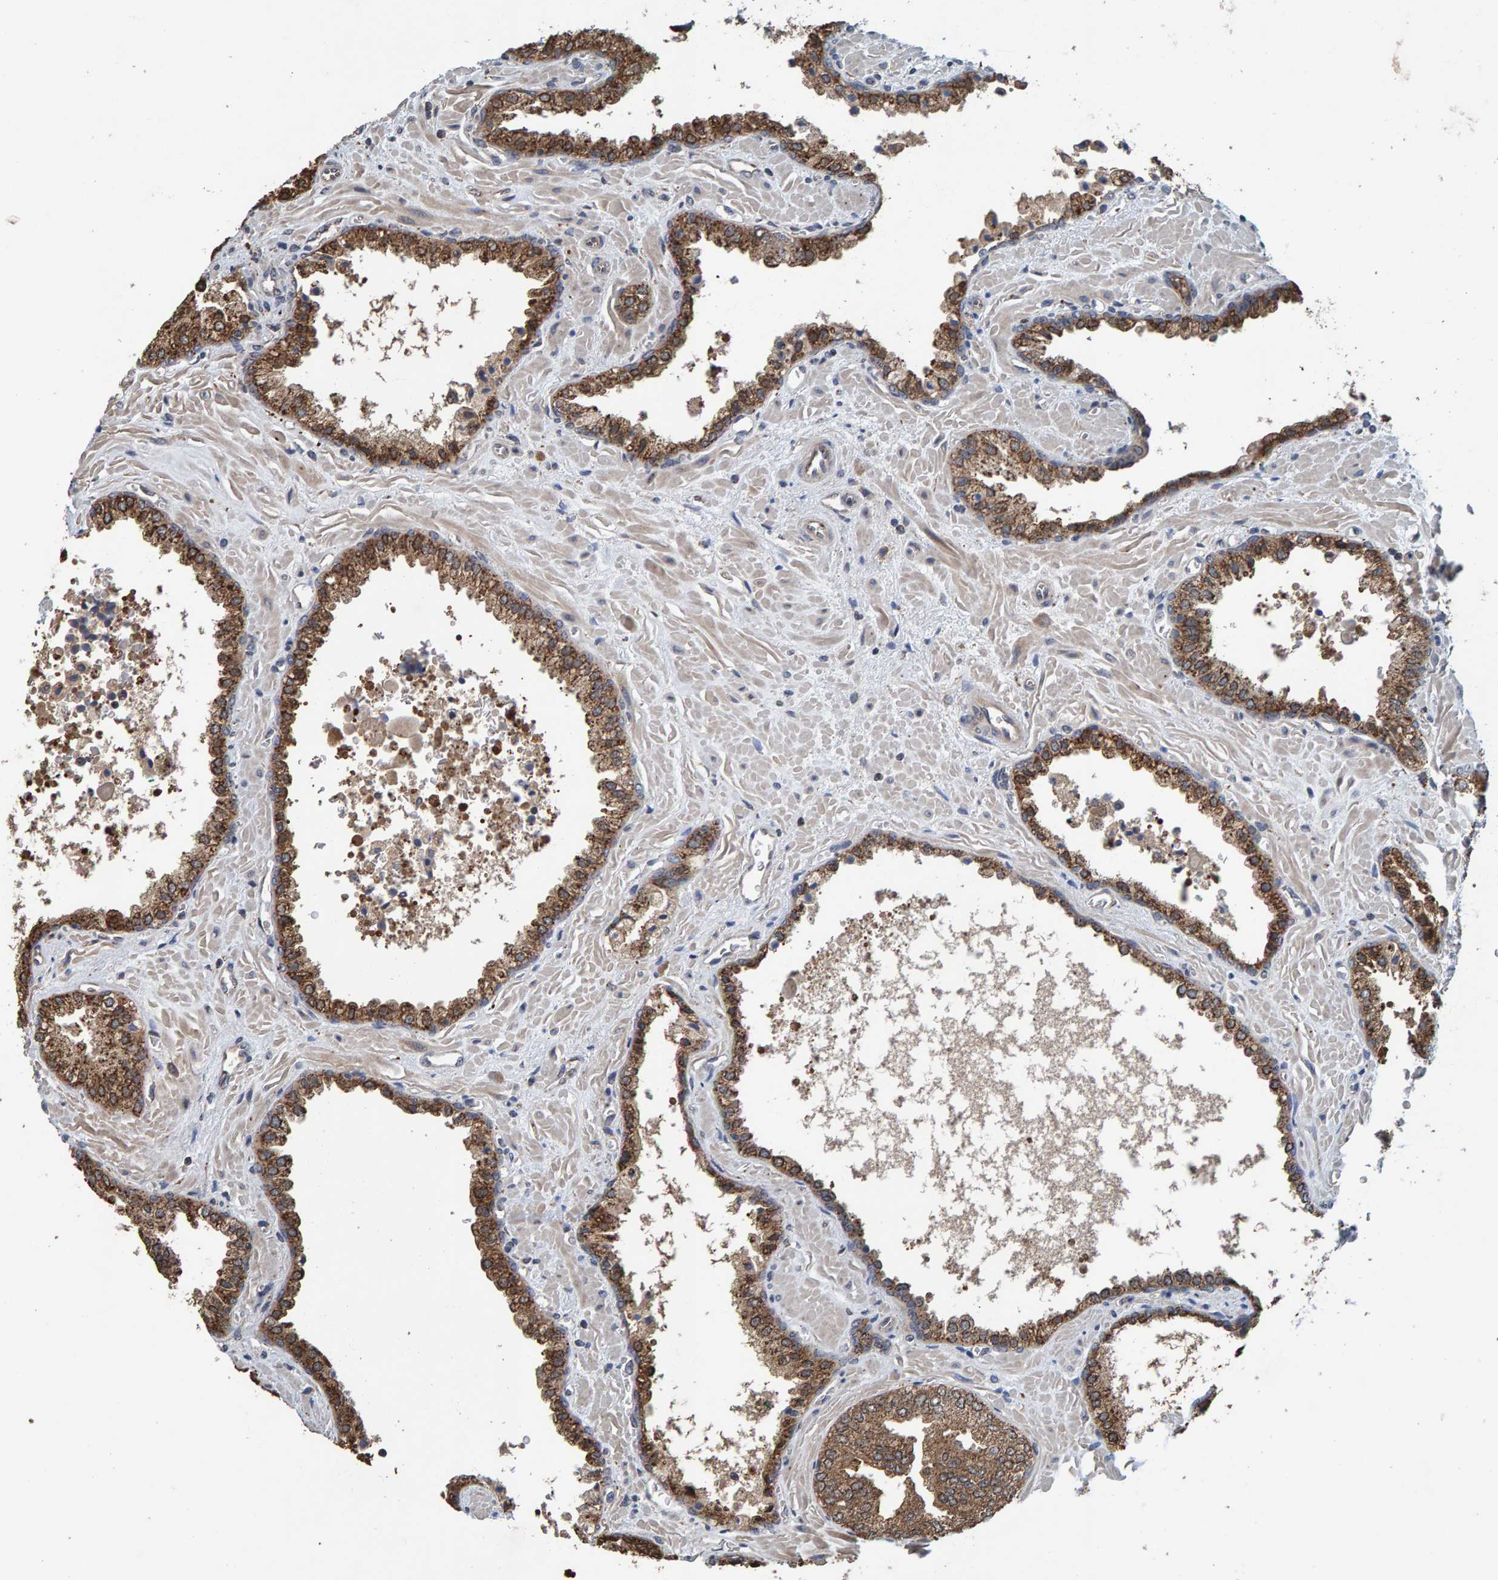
{"staining": {"intensity": "moderate", "quantity": ">75%", "location": "cytoplasmic/membranous"}, "tissue": "prostate cancer", "cell_type": "Tumor cells", "image_type": "cancer", "snomed": [{"axis": "morphology", "description": "Adenocarcinoma, Low grade"}, {"axis": "topography", "description": "Prostate"}], "caption": "Human prostate cancer (adenocarcinoma (low-grade)) stained for a protein (brown) displays moderate cytoplasmic/membranous positive positivity in approximately >75% of tumor cells.", "gene": "CCDC25", "patient": {"sex": "male", "age": 71}}